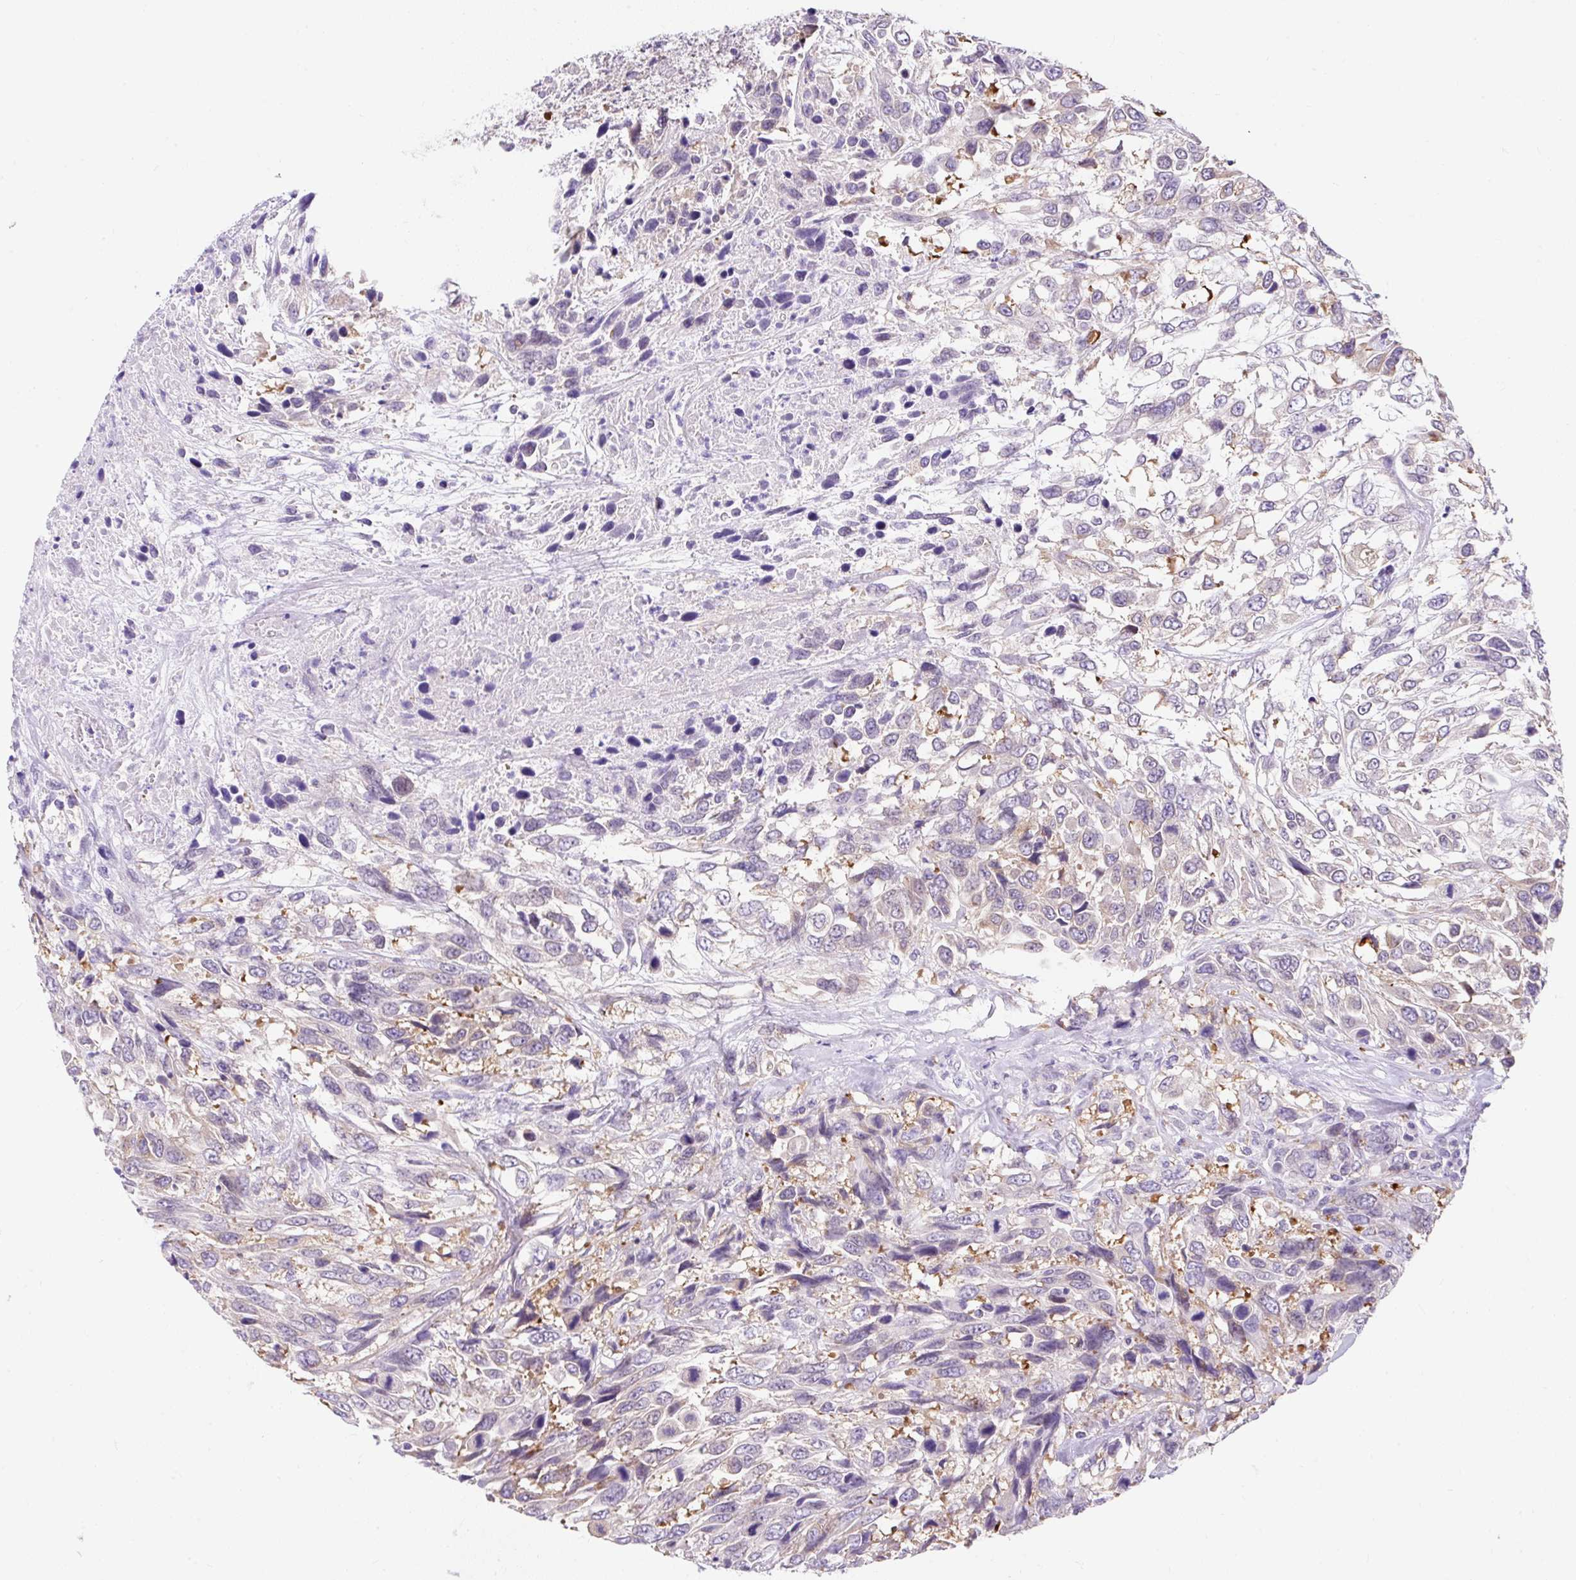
{"staining": {"intensity": "weak", "quantity": "25%-75%", "location": "cytoplasmic/membranous"}, "tissue": "urothelial cancer", "cell_type": "Tumor cells", "image_type": "cancer", "snomed": [{"axis": "morphology", "description": "Urothelial carcinoma, High grade"}, {"axis": "topography", "description": "Urinary bladder"}], "caption": "A high-resolution histopathology image shows immunohistochemistry staining of urothelial carcinoma (high-grade), which exhibits weak cytoplasmic/membranous positivity in about 25%-75% of tumor cells.", "gene": "GOLGA8A", "patient": {"sex": "female", "age": 70}}